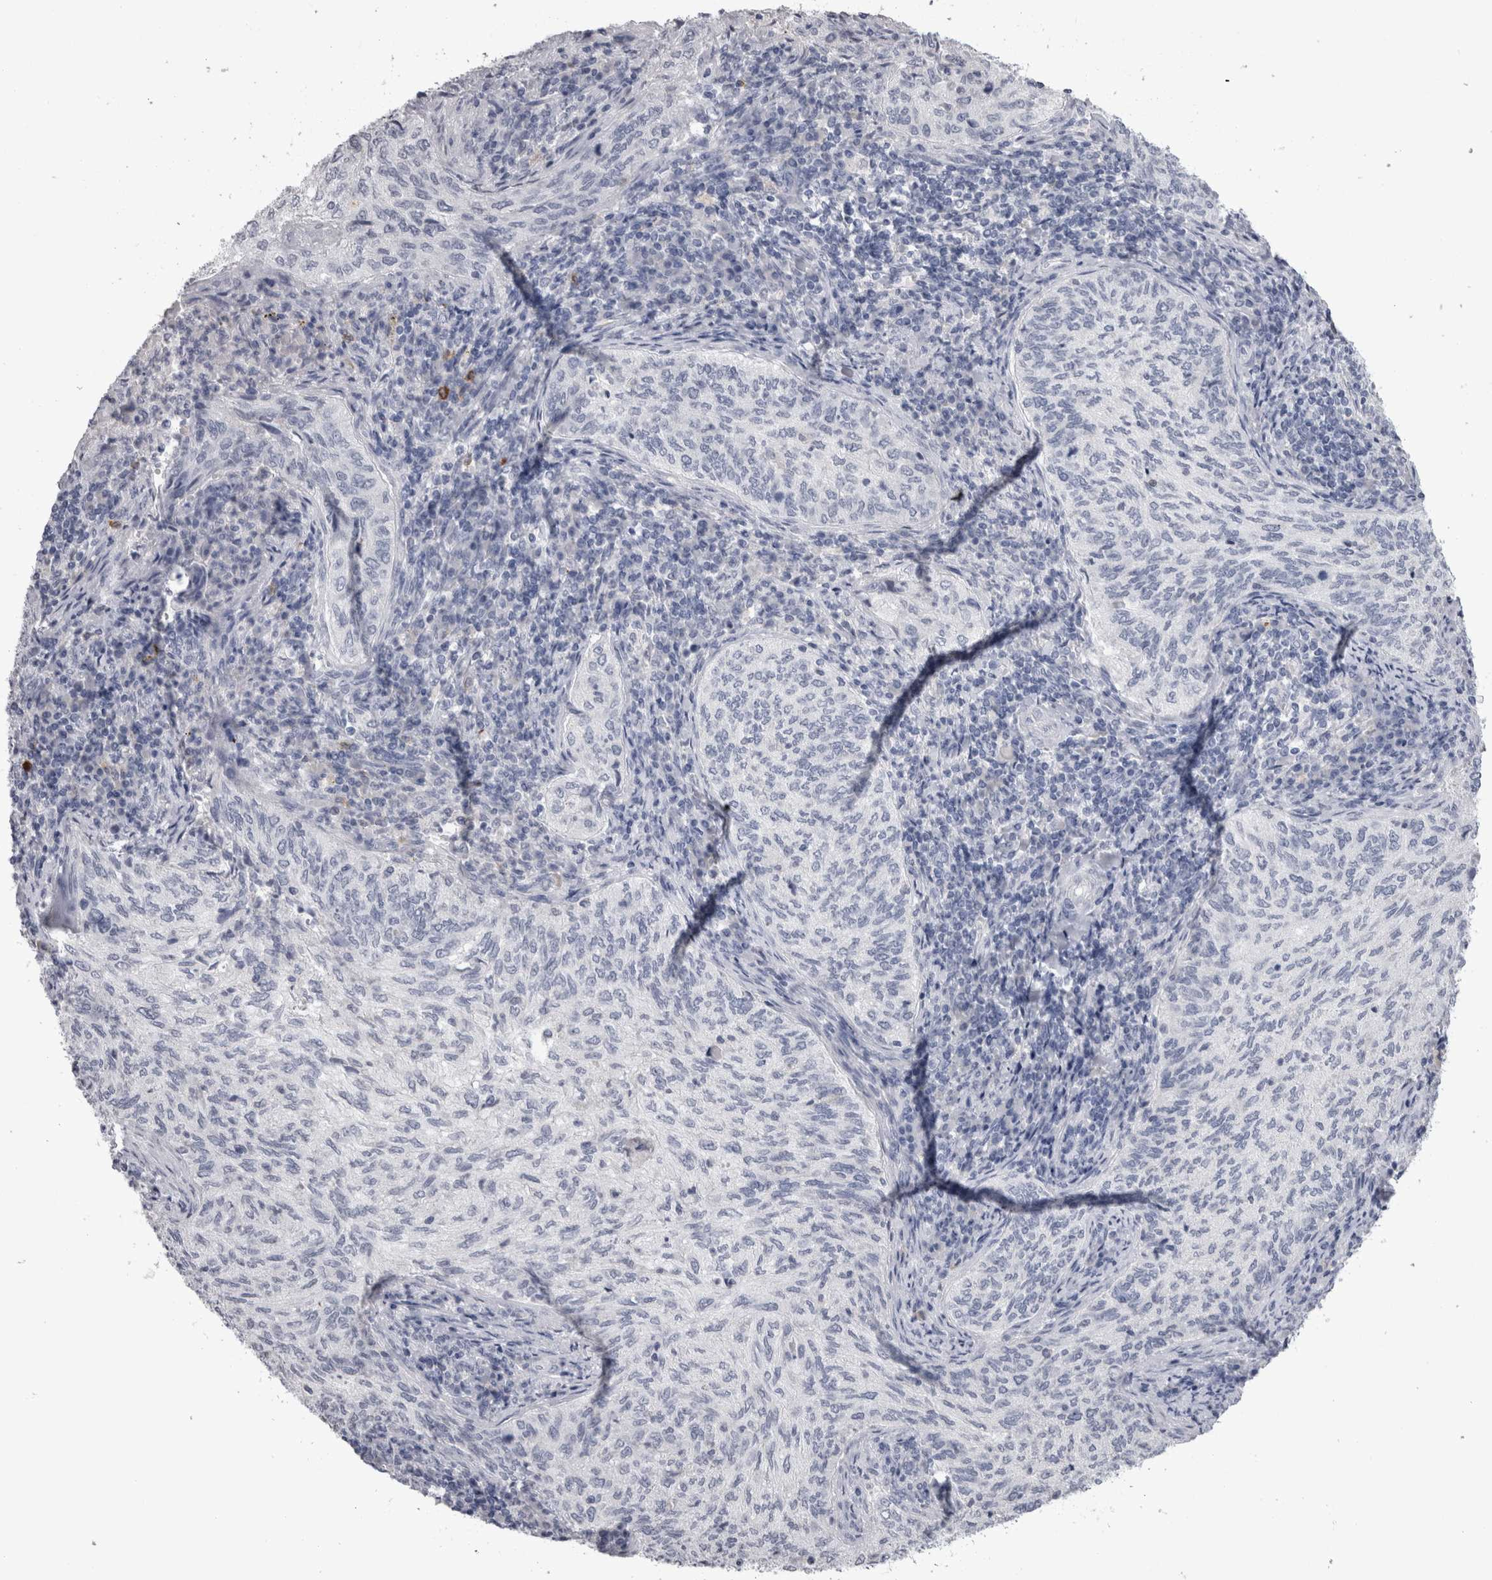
{"staining": {"intensity": "negative", "quantity": "none", "location": "none"}, "tissue": "cervical cancer", "cell_type": "Tumor cells", "image_type": "cancer", "snomed": [{"axis": "morphology", "description": "Squamous cell carcinoma, NOS"}, {"axis": "topography", "description": "Cervix"}], "caption": "Immunohistochemistry (IHC) histopathology image of human cervical squamous cell carcinoma stained for a protein (brown), which shows no staining in tumor cells.", "gene": "ADAM2", "patient": {"sex": "female", "age": 30}}